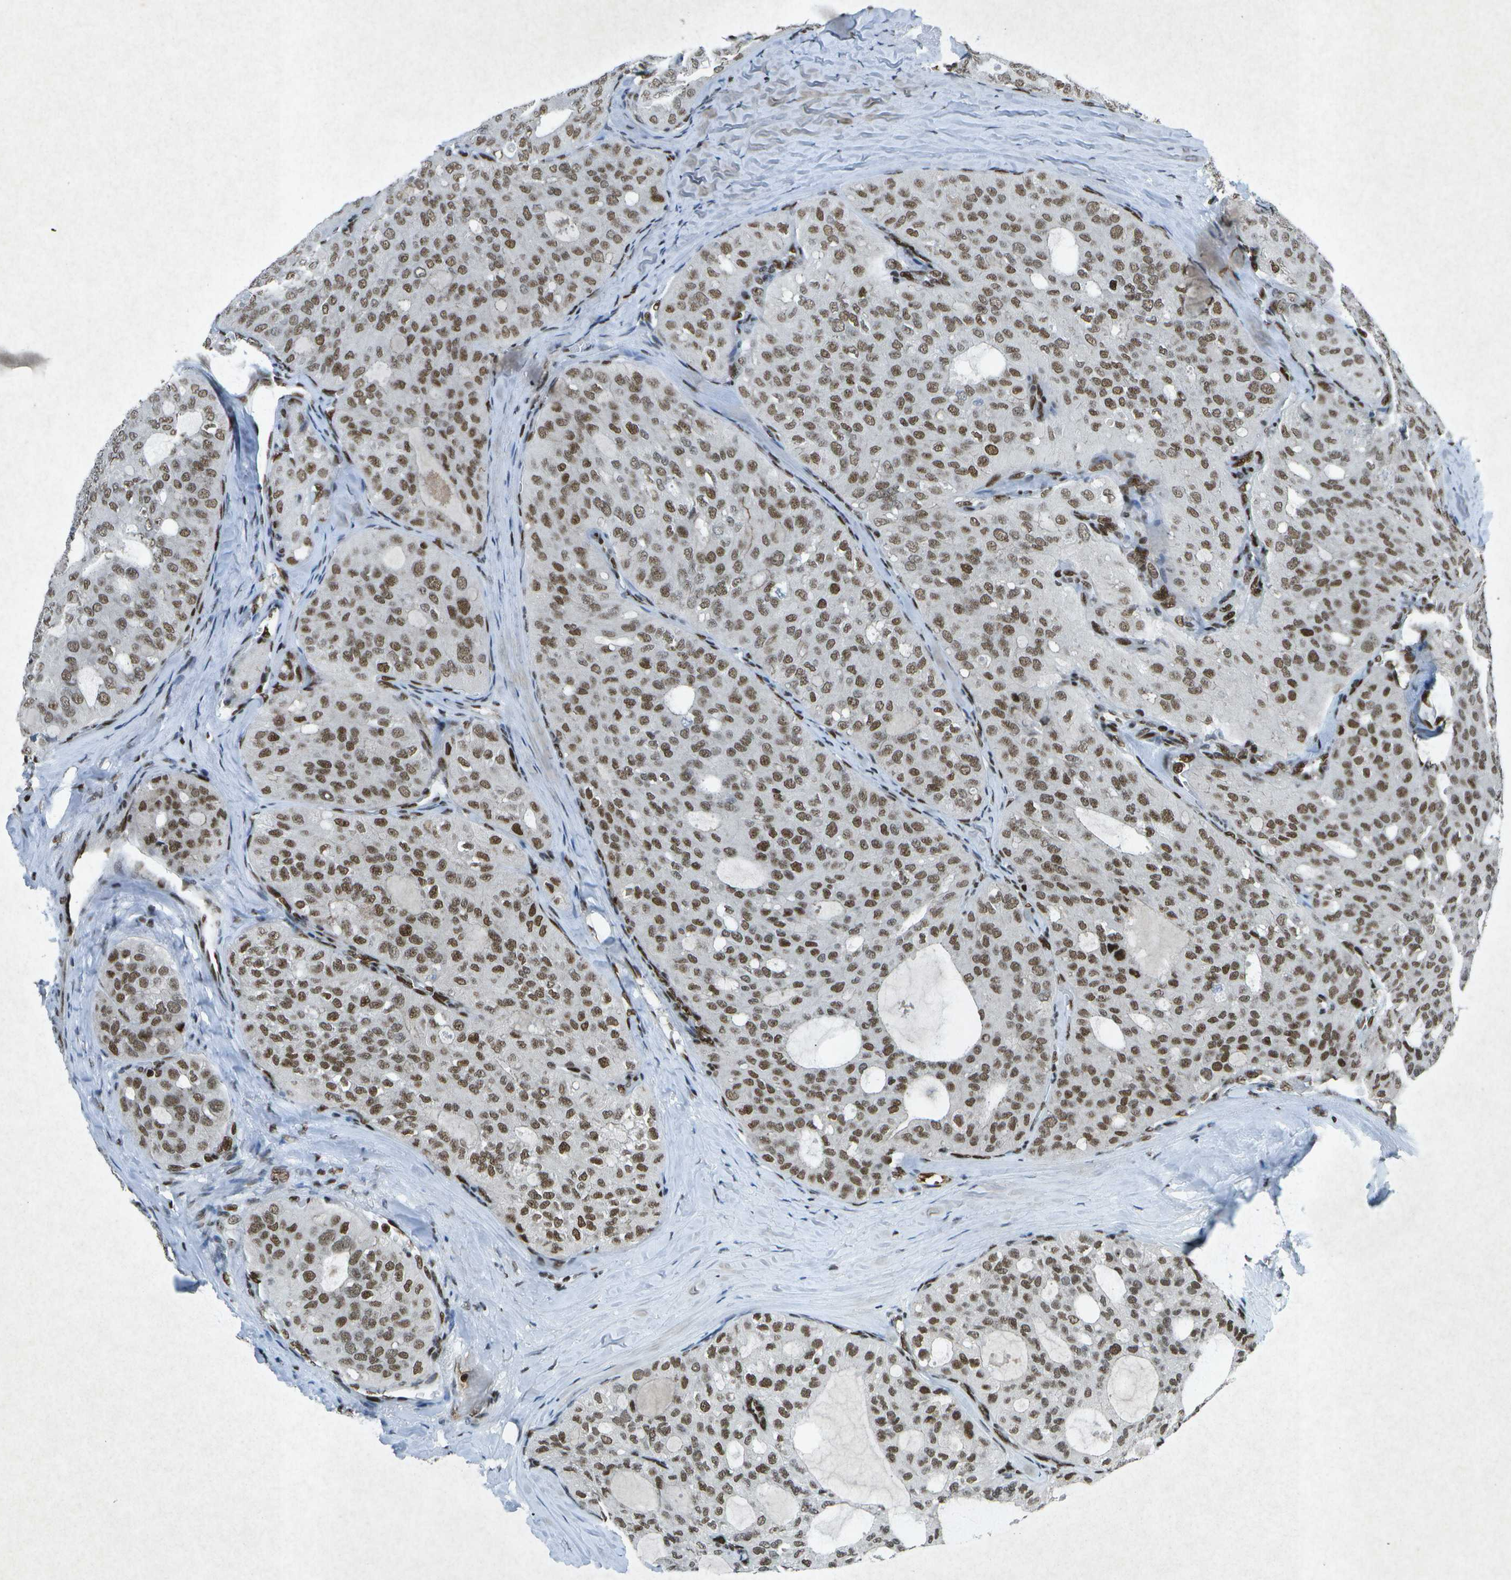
{"staining": {"intensity": "moderate", "quantity": ">75%", "location": "nuclear"}, "tissue": "thyroid cancer", "cell_type": "Tumor cells", "image_type": "cancer", "snomed": [{"axis": "morphology", "description": "Follicular adenoma carcinoma, NOS"}, {"axis": "topography", "description": "Thyroid gland"}], "caption": "A histopathology image of human thyroid cancer stained for a protein demonstrates moderate nuclear brown staining in tumor cells. (IHC, brightfield microscopy, high magnification).", "gene": "MTA2", "patient": {"sex": "male", "age": 75}}